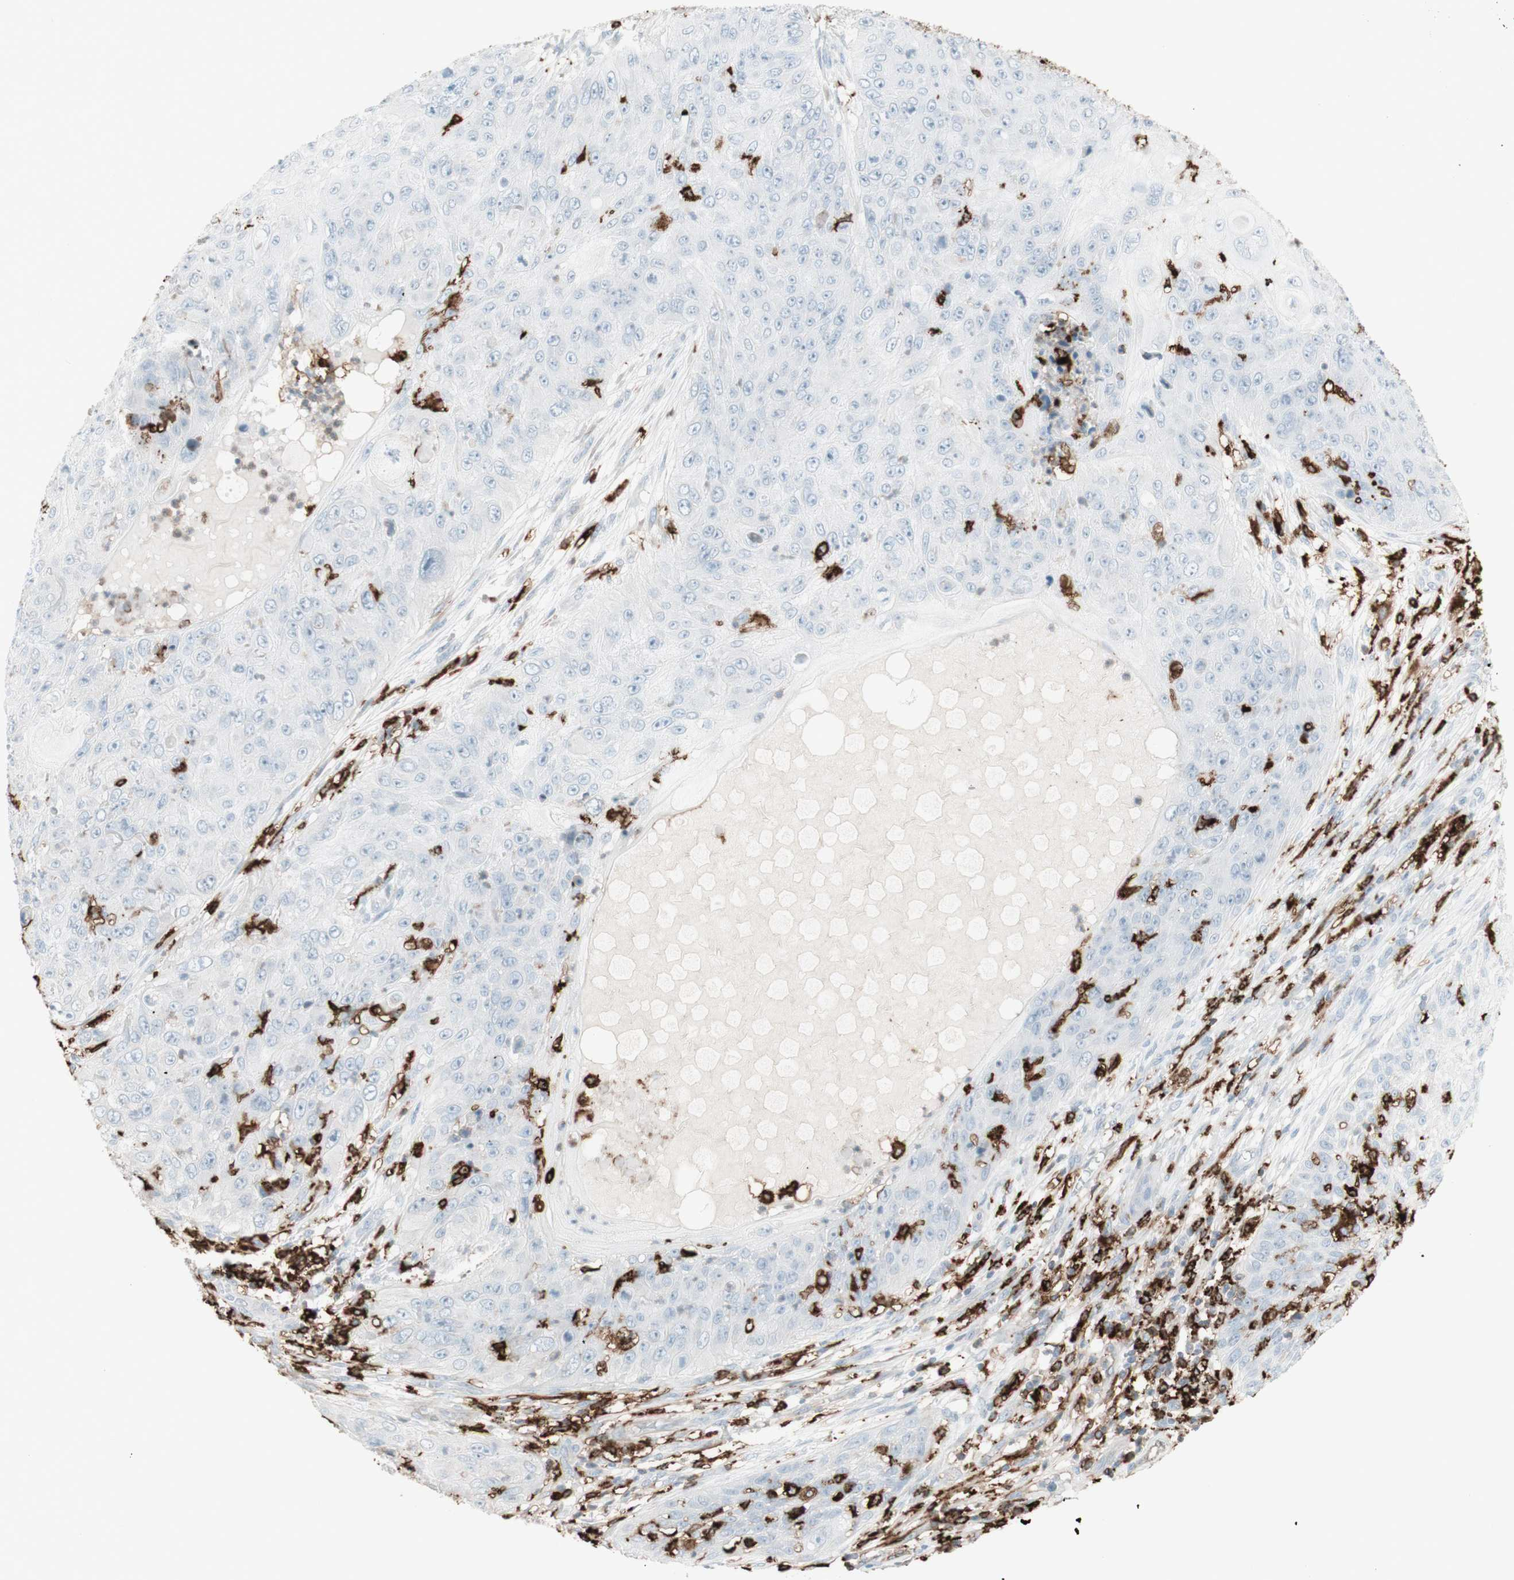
{"staining": {"intensity": "negative", "quantity": "none", "location": "none"}, "tissue": "skin cancer", "cell_type": "Tumor cells", "image_type": "cancer", "snomed": [{"axis": "morphology", "description": "Squamous cell carcinoma, NOS"}, {"axis": "topography", "description": "Skin"}], "caption": "High power microscopy photomicrograph of an IHC image of squamous cell carcinoma (skin), revealing no significant staining in tumor cells.", "gene": "HLA-DPB1", "patient": {"sex": "female", "age": 80}}